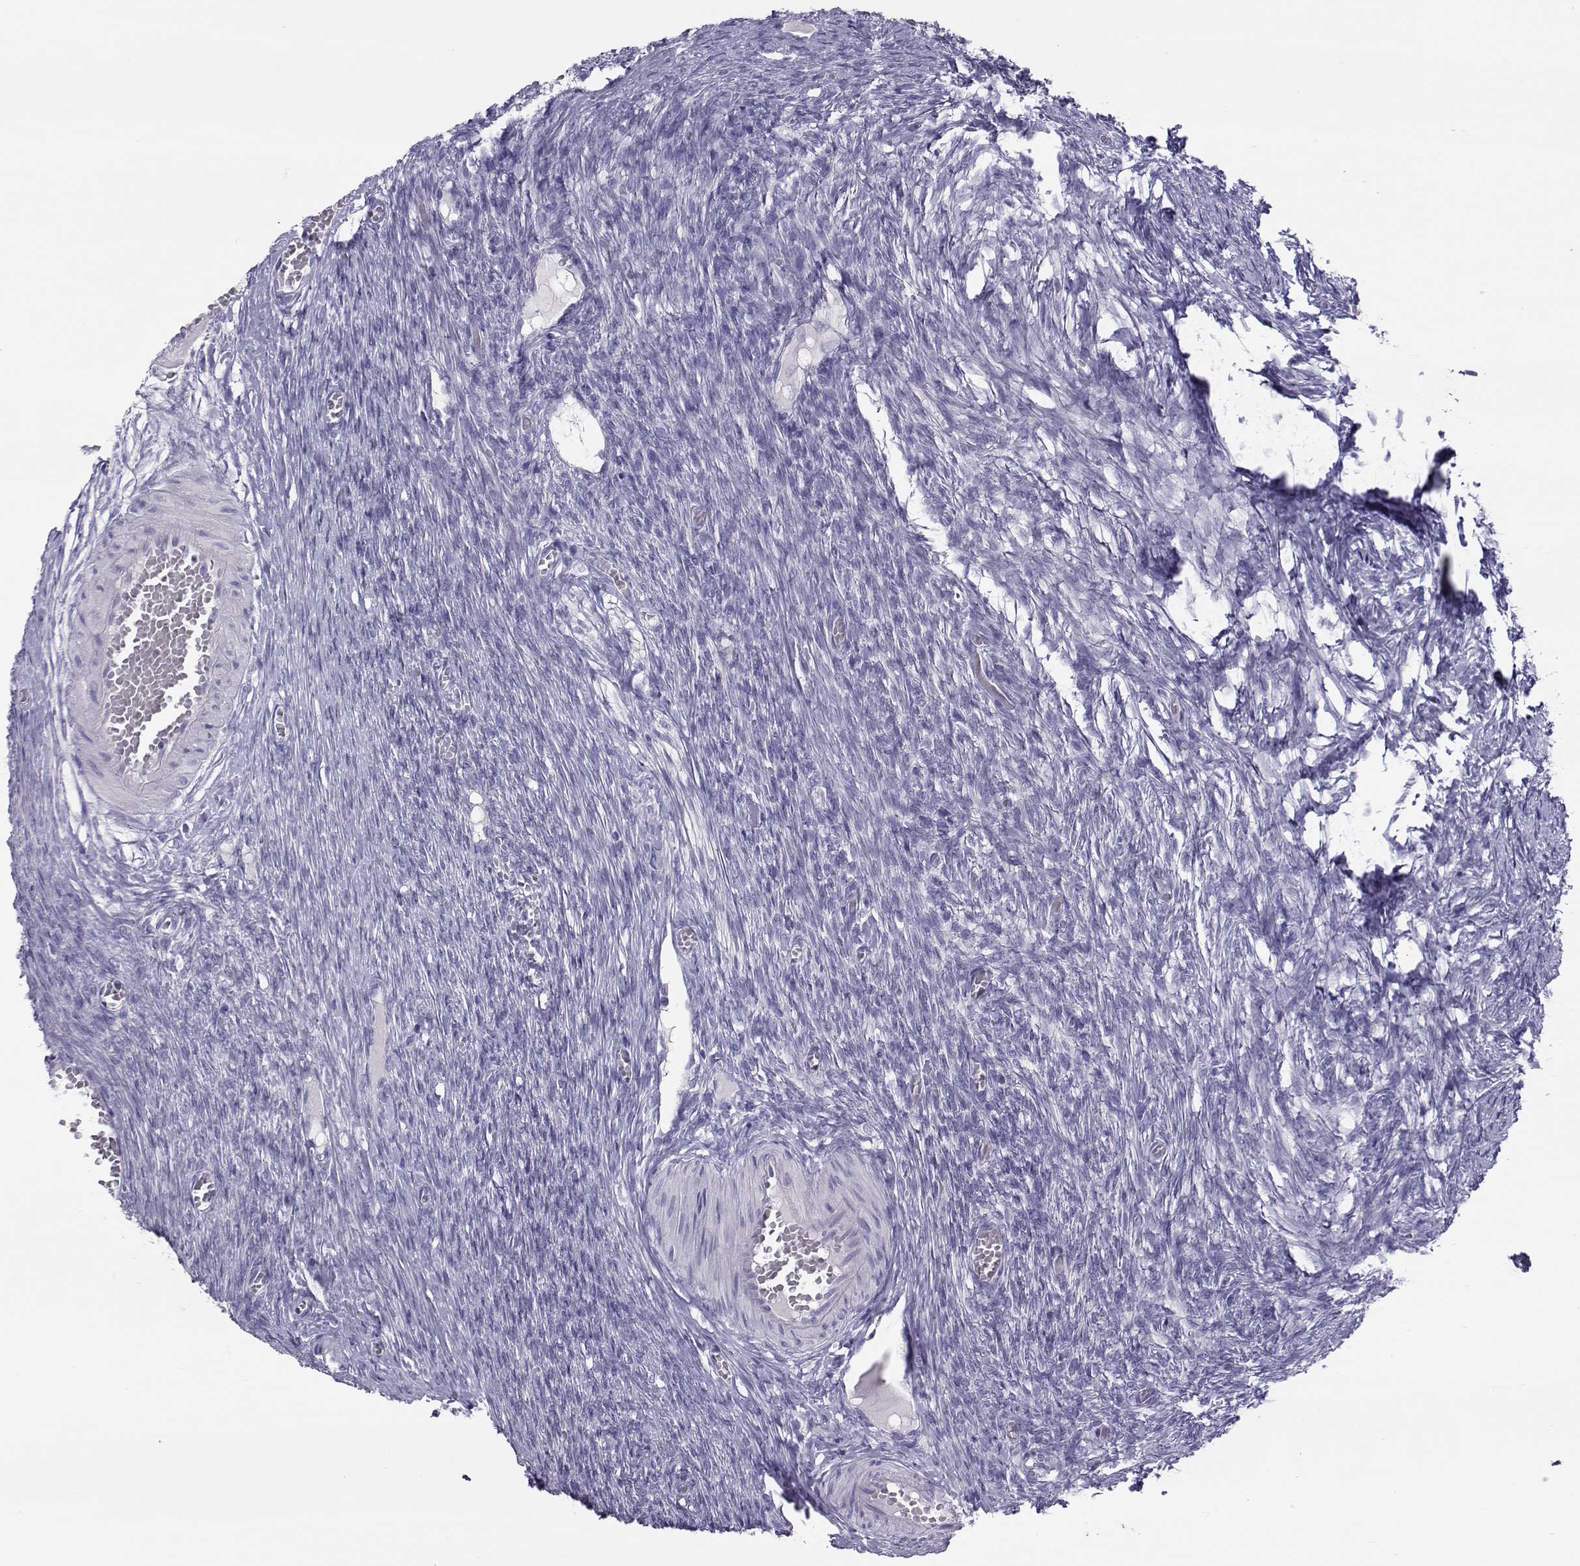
{"staining": {"intensity": "negative", "quantity": "none", "location": "none"}, "tissue": "ovary", "cell_type": "Follicle cells", "image_type": "normal", "snomed": [{"axis": "morphology", "description": "Normal tissue, NOS"}, {"axis": "topography", "description": "Ovary"}], "caption": "A histopathology image of ovary stained for a protein exhibits no brown staining in follicle cells. (DAB (3,3'-diaminobenzidine) IHC visualized using brightfield microscopy, high magnification).", "gene": "TRPM7", "patient": {"sex": "female", "age": 27}}